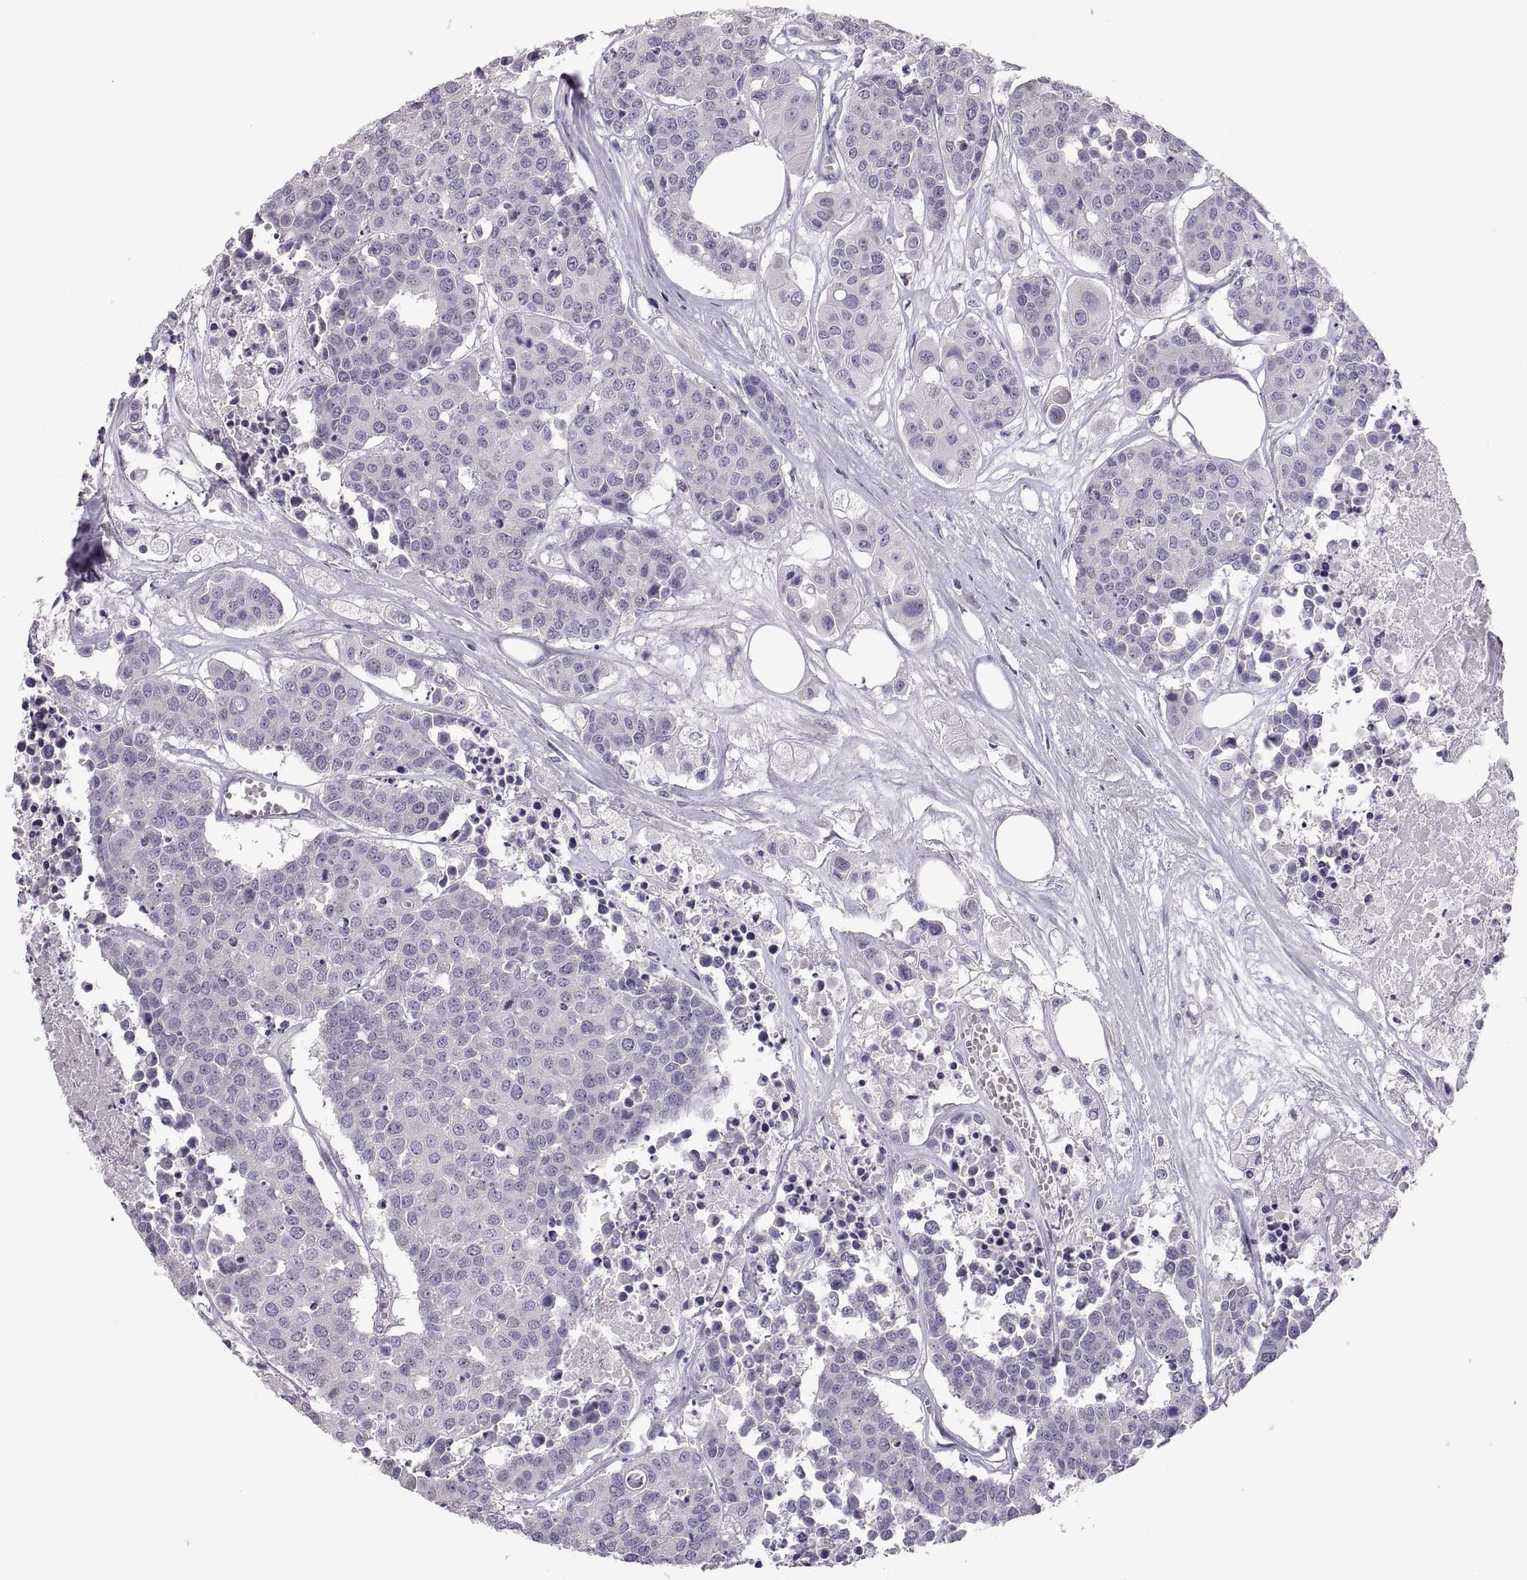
{"staining": {"intensity": "negative", "quantity": "none", "location": "none"}, "tissue": "carcinoid", "cell_type": "Tumor cells", "image_type": "cancer", "snomed": [{"axis": "morphology", "description": "Carcinoid, malignant, NOS"}, {"axis": "topography", "description": "Colon"}], "caption": "This is an immunohistochemistry histopathology image of carcinoid (malignant). There is no positivity in tumor cells.", "gene": "TBX19", "patient": {"sex": "male", "age": 81}}